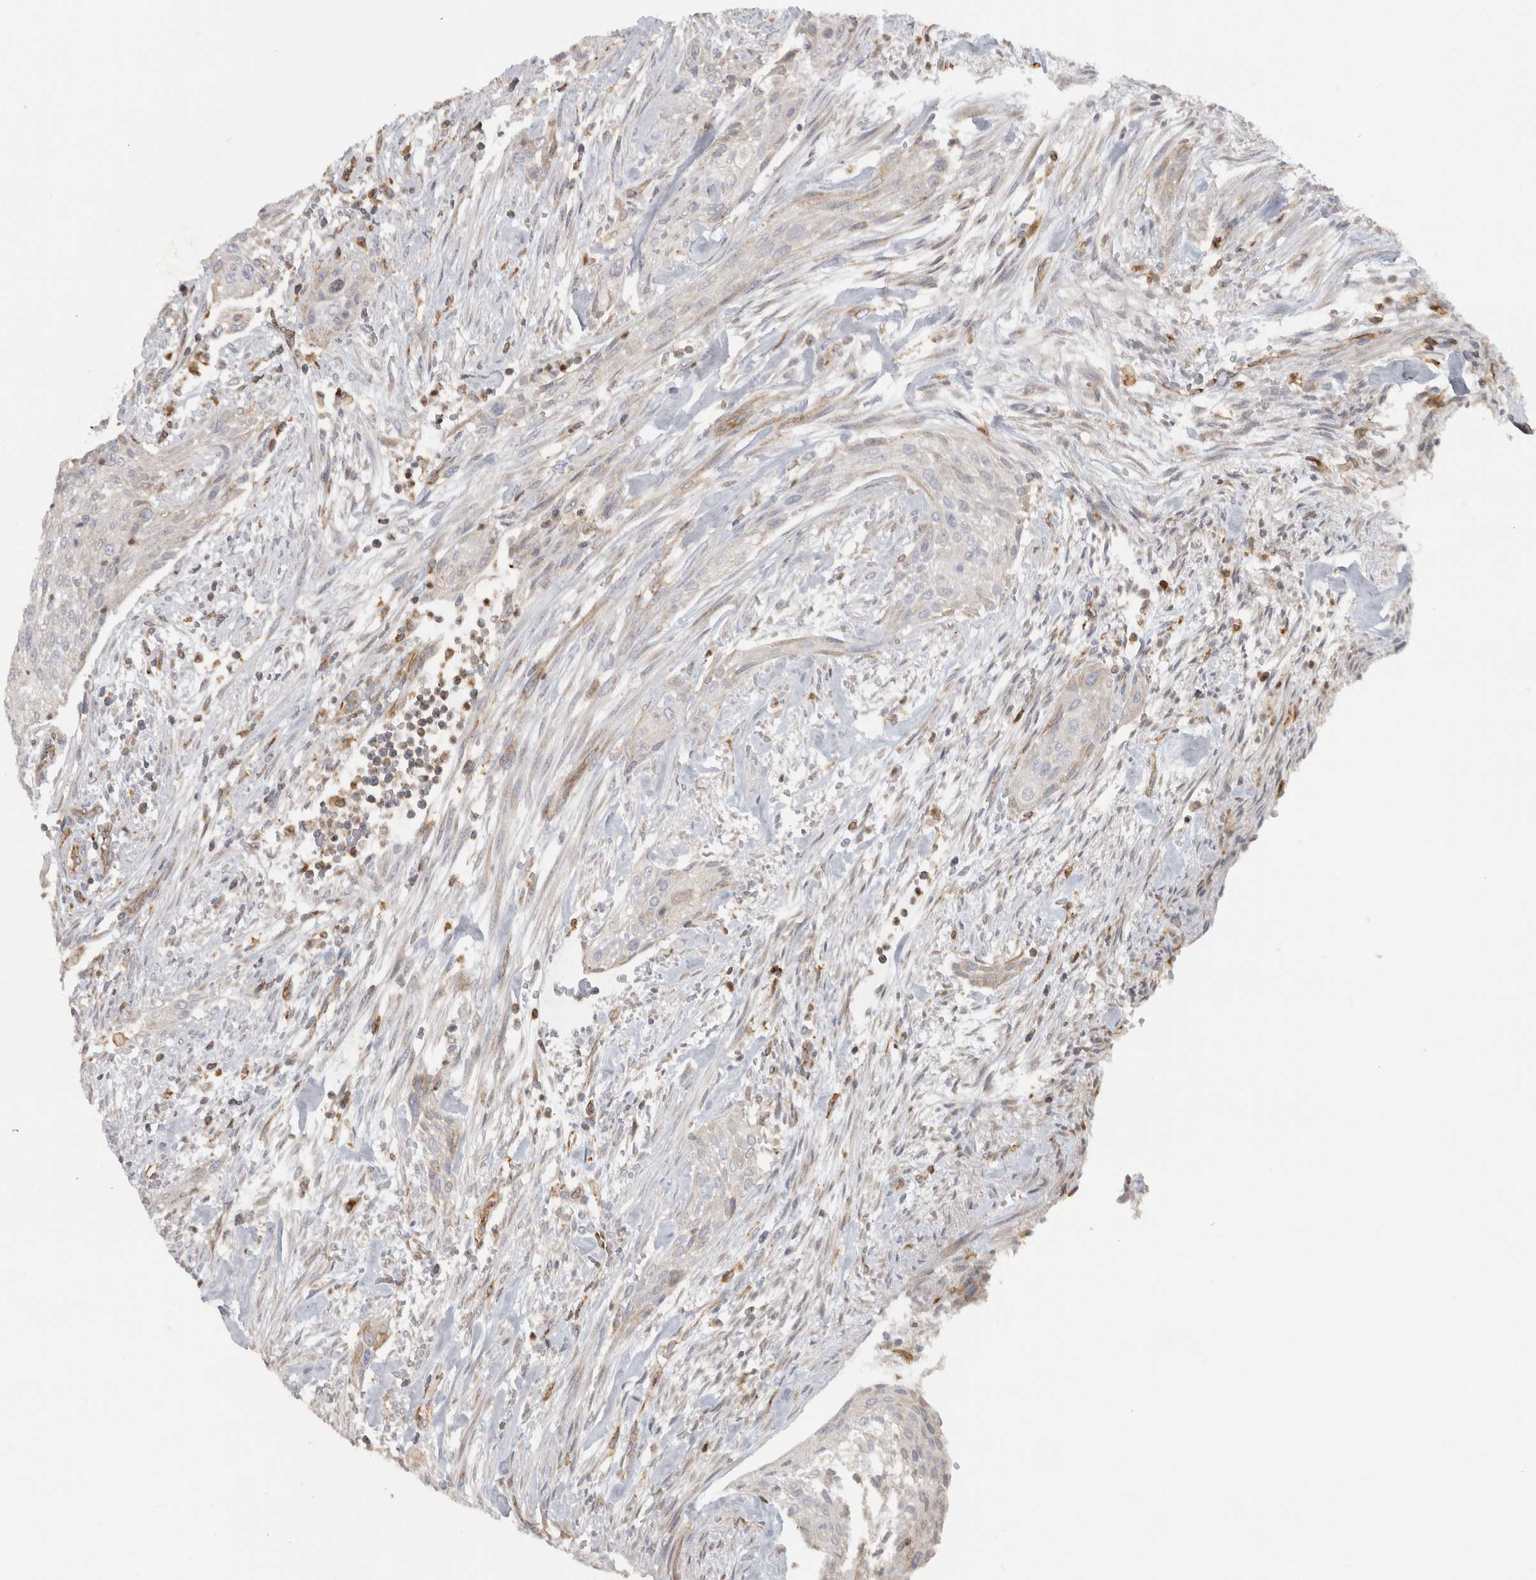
{"staining": {"intensity": "negative", "quantity": "none", "location": "none"}, "tissue": "urothelial cancer", "cell_type": "Tumor cells", "image_type": "cancer", "snomed": [{"axis": "morphology", "description": "Urothelial carcinoma, Low grade"}, {"axis": "morphology", "description": "Urothelial carcinoma, High grade"}, {"axis": "topography", "description": "Urinary bladder"}], "caption": "An immunohistochemistry (IHC) image of high-grade urothelial carcinoma is shown. There is no staining in tumor cells of high-grade urothelial carcinoma. (DAB (3,3'-diaminobenzidine) immunohistochemistry with hematoxylin counter stain).", "gene": "HLA-E", "patient": {"sex": "male", "age": 35}}